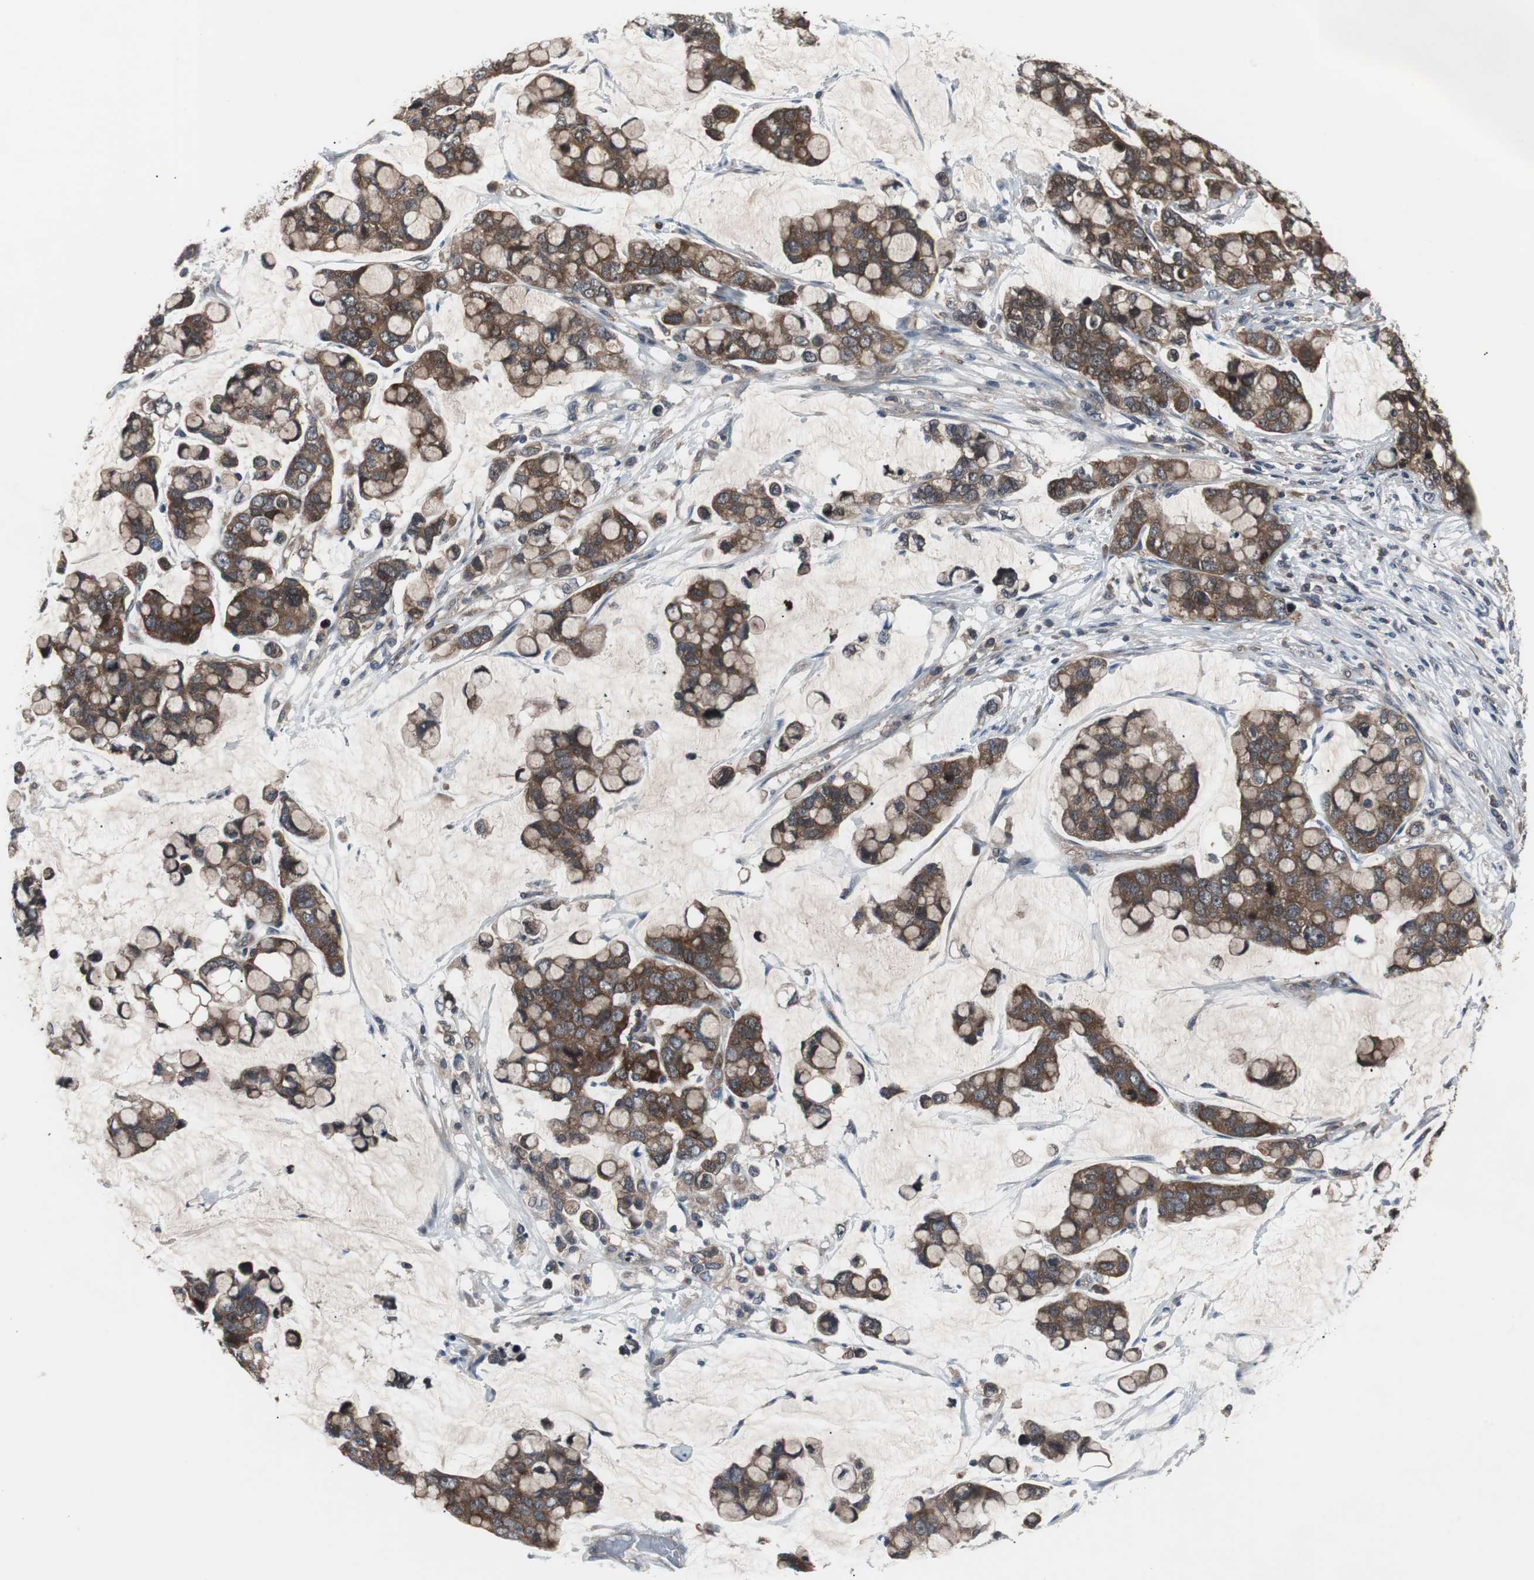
{"staining": {"intensity": "strong", "quantity": ">75%", "location": "cytoplasmic/membranous"}, "tissue": "stomach cancer", "cell_type": "Tumor cells", "image_type": "cancer", "snomed": [{"axis": "morphology", "description": "Adenocarcinoma, NOS"}, {"axis": "topography", "description": "Stomach, lower"}], "caption": "Stomach cancer (adenocarcinoma) stained for a protein reveals strong cytoplasmic/membranous positivity in tumor cells. (DAB IHC with brightfield microscopy, high magnification).", "gene": "PAK1", "patient": {"sex": "male", "age": 84}}